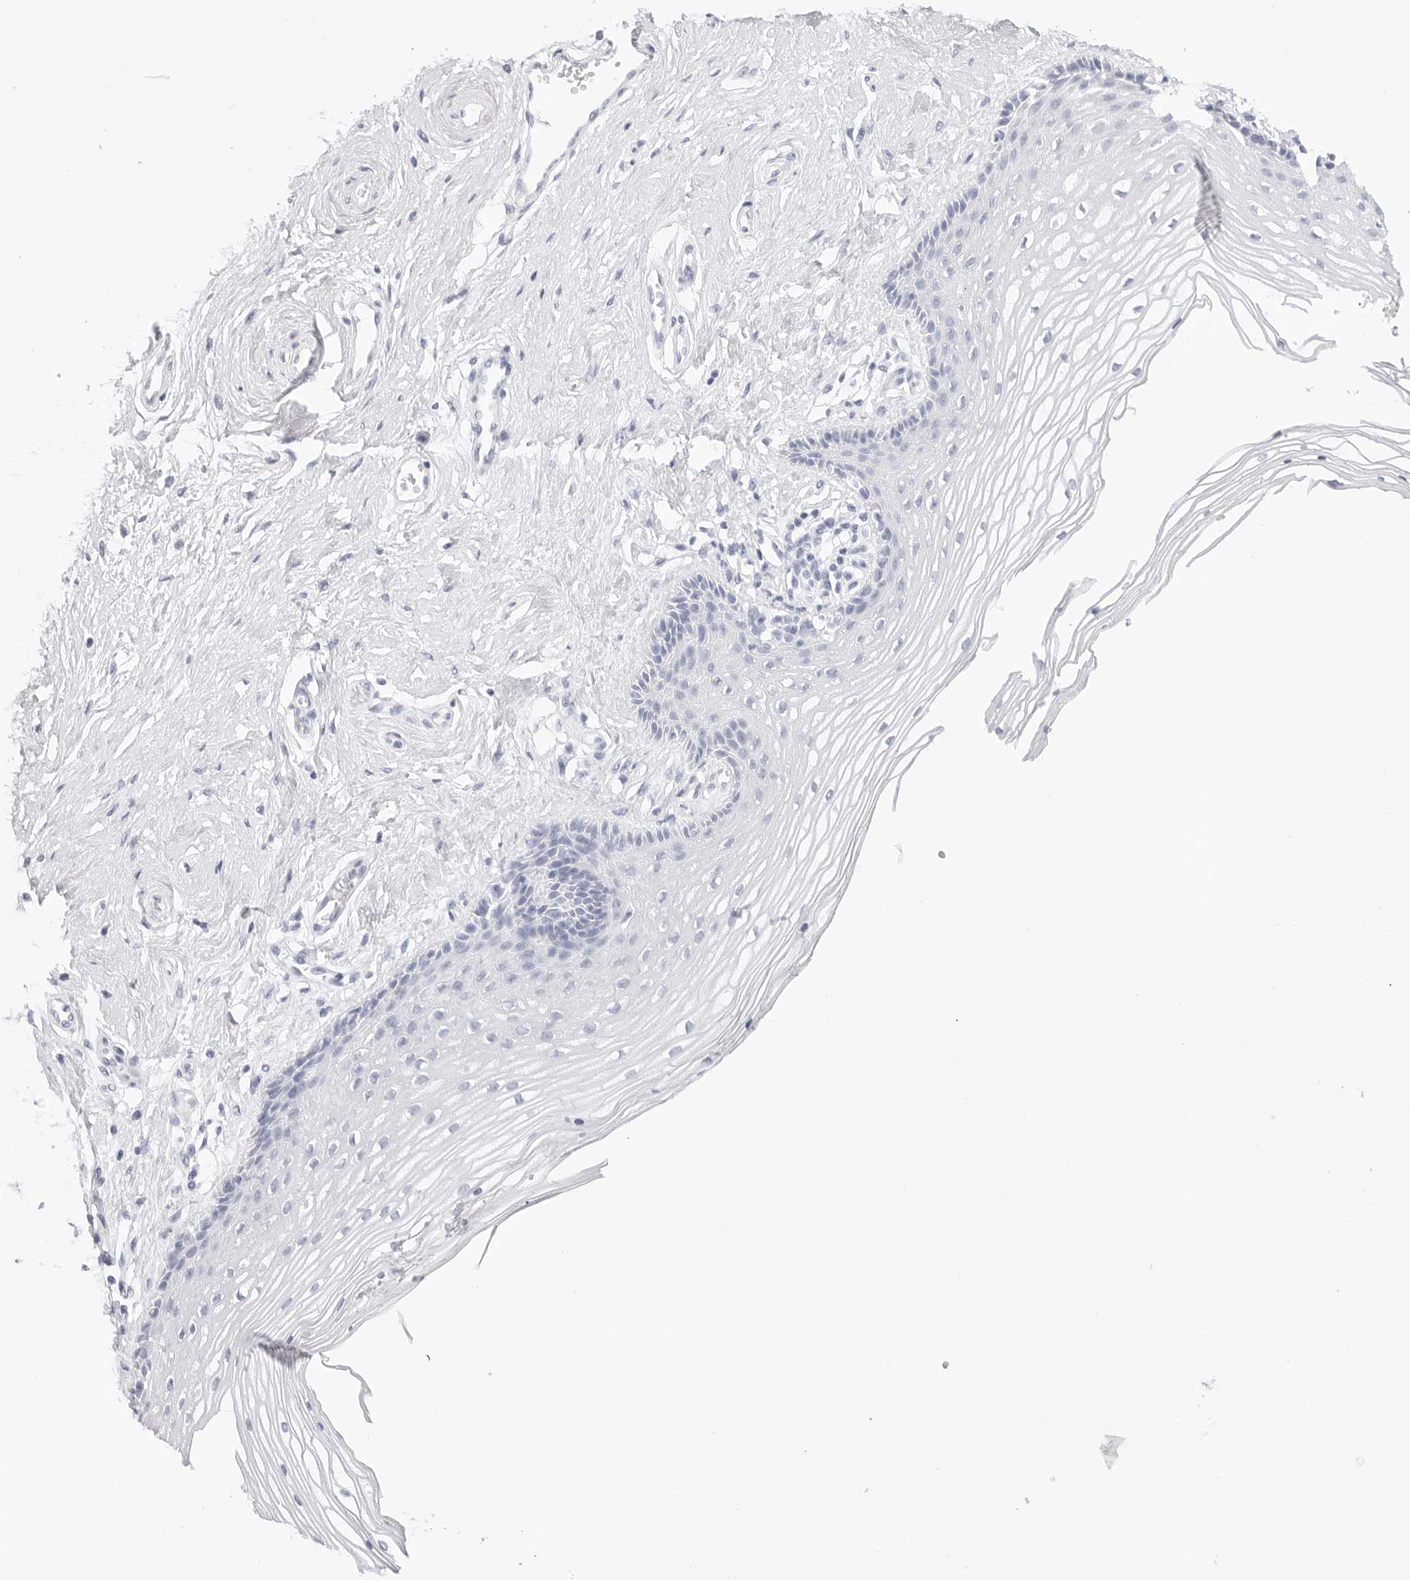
{"staining": {"intensity": "negative", "quantity": "none", "location": "none"}, "tissue": "vagina", "cell_type": "Squamous epithelial cells", "image_type": "normal", "snomed": [{"axis": "morphology", "description": "Normal tissue, NOS"}, {"axis": "topography", "description": "Vagina"}], "caption": "Squamous epithelial cells show no significant staining in benign vagina. The staining is performed using DAB (3,3'-diaminobenzidine) brown chromogen with nuclei counter-stained in using hematoxylin.", "gene": "TFF2", "patient": {"sex": "female", "age": 46}}